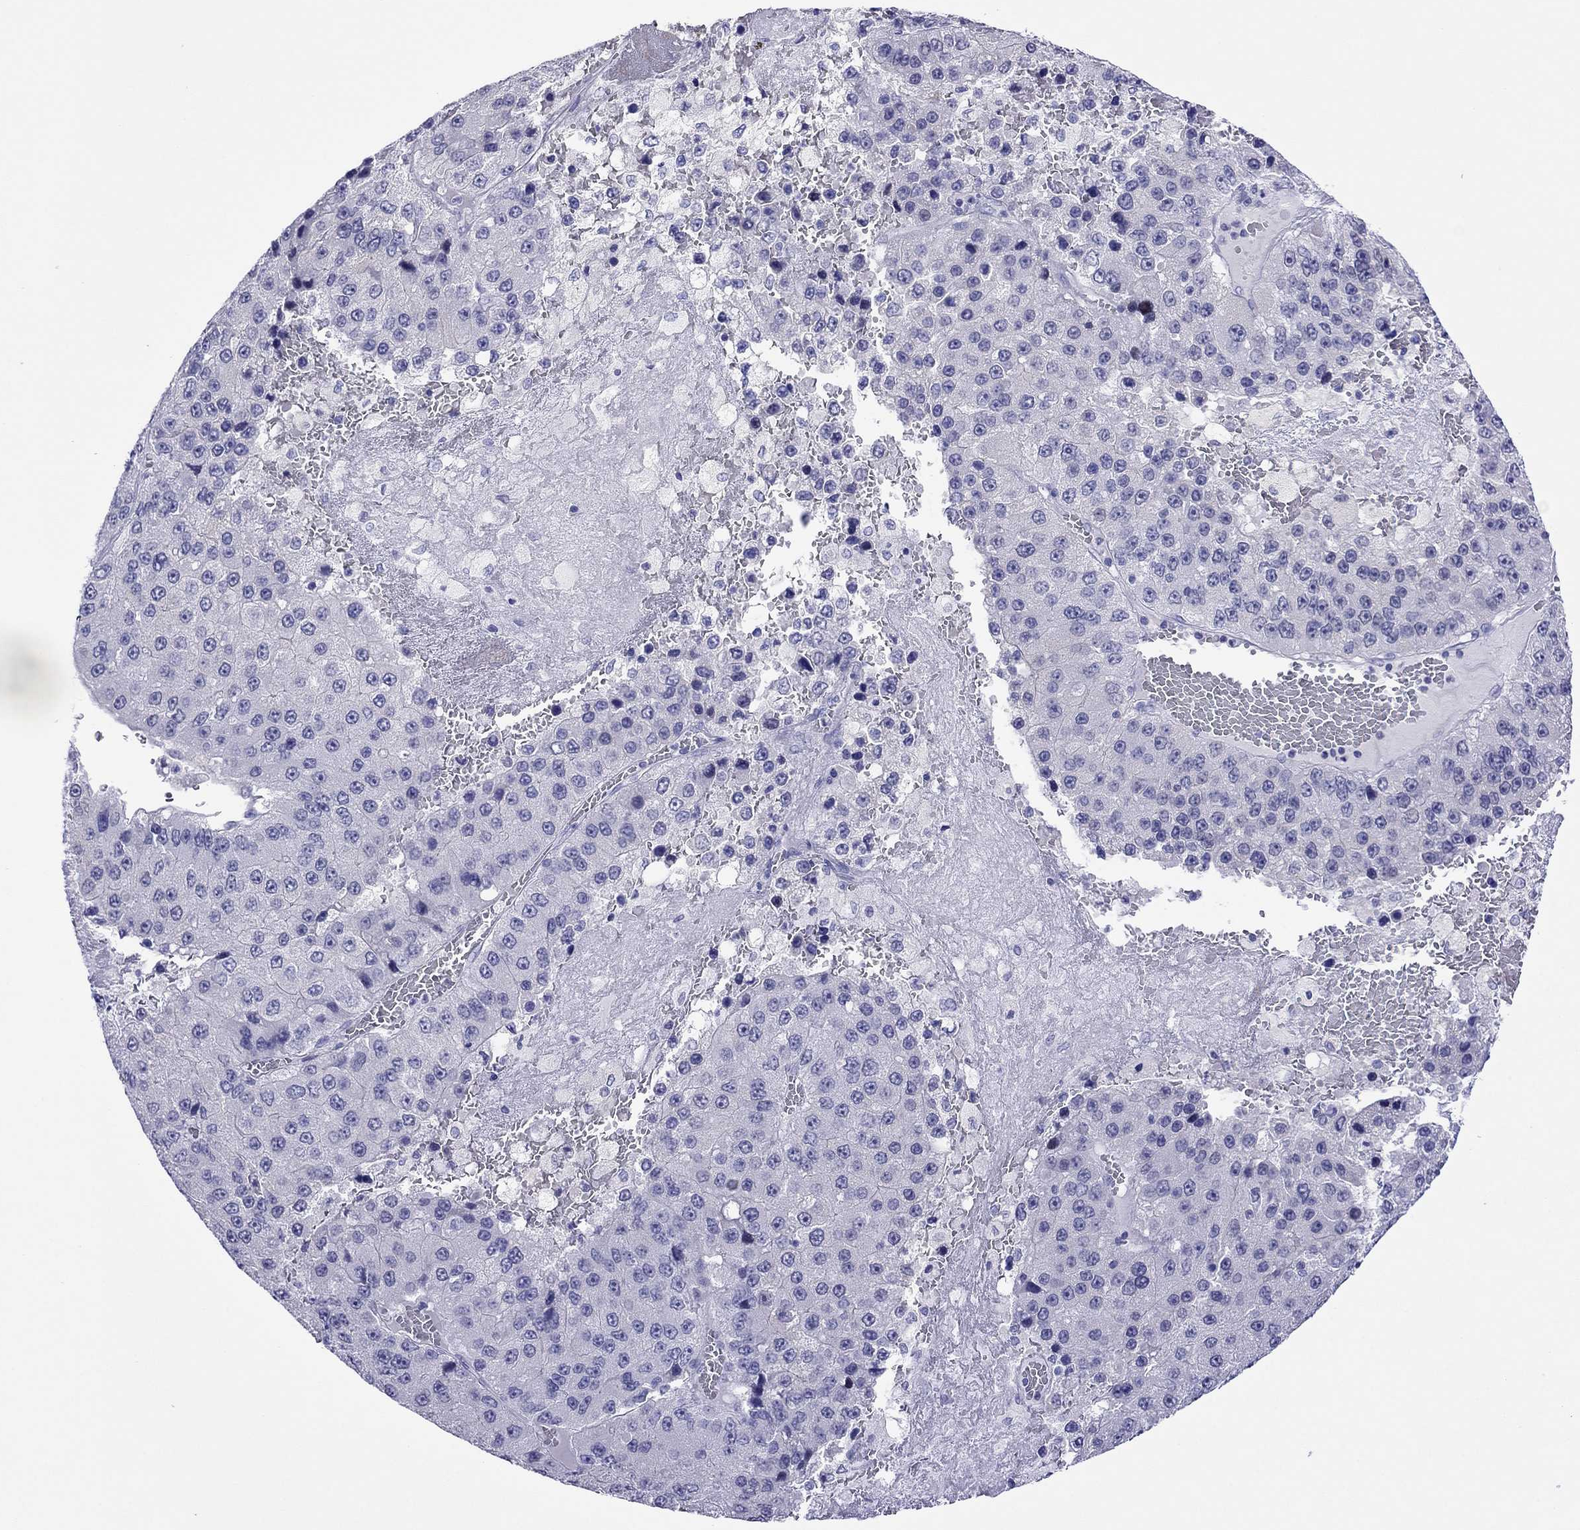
{"staining": {"intensity": "negative", "quantity": "none", "location": "none"}, "tissue": "liver cancer", "cell_type": "Tumor cells", "image_type": "cancer", "snomed": [{"axis": "morphology", "description": "Carcinoma, Hepatocellular, NOS"}, {"axis": "topography", "description": "Liver"}], "caption": "Immunohistochemical staining of human liver hepatocellular carcinoma shows no significant expression in tumor cells. (DAB IHC with hematoxylin counter stain).", "gene": "PCDHA6", "patient": {"sex": "female", "age": 73}}